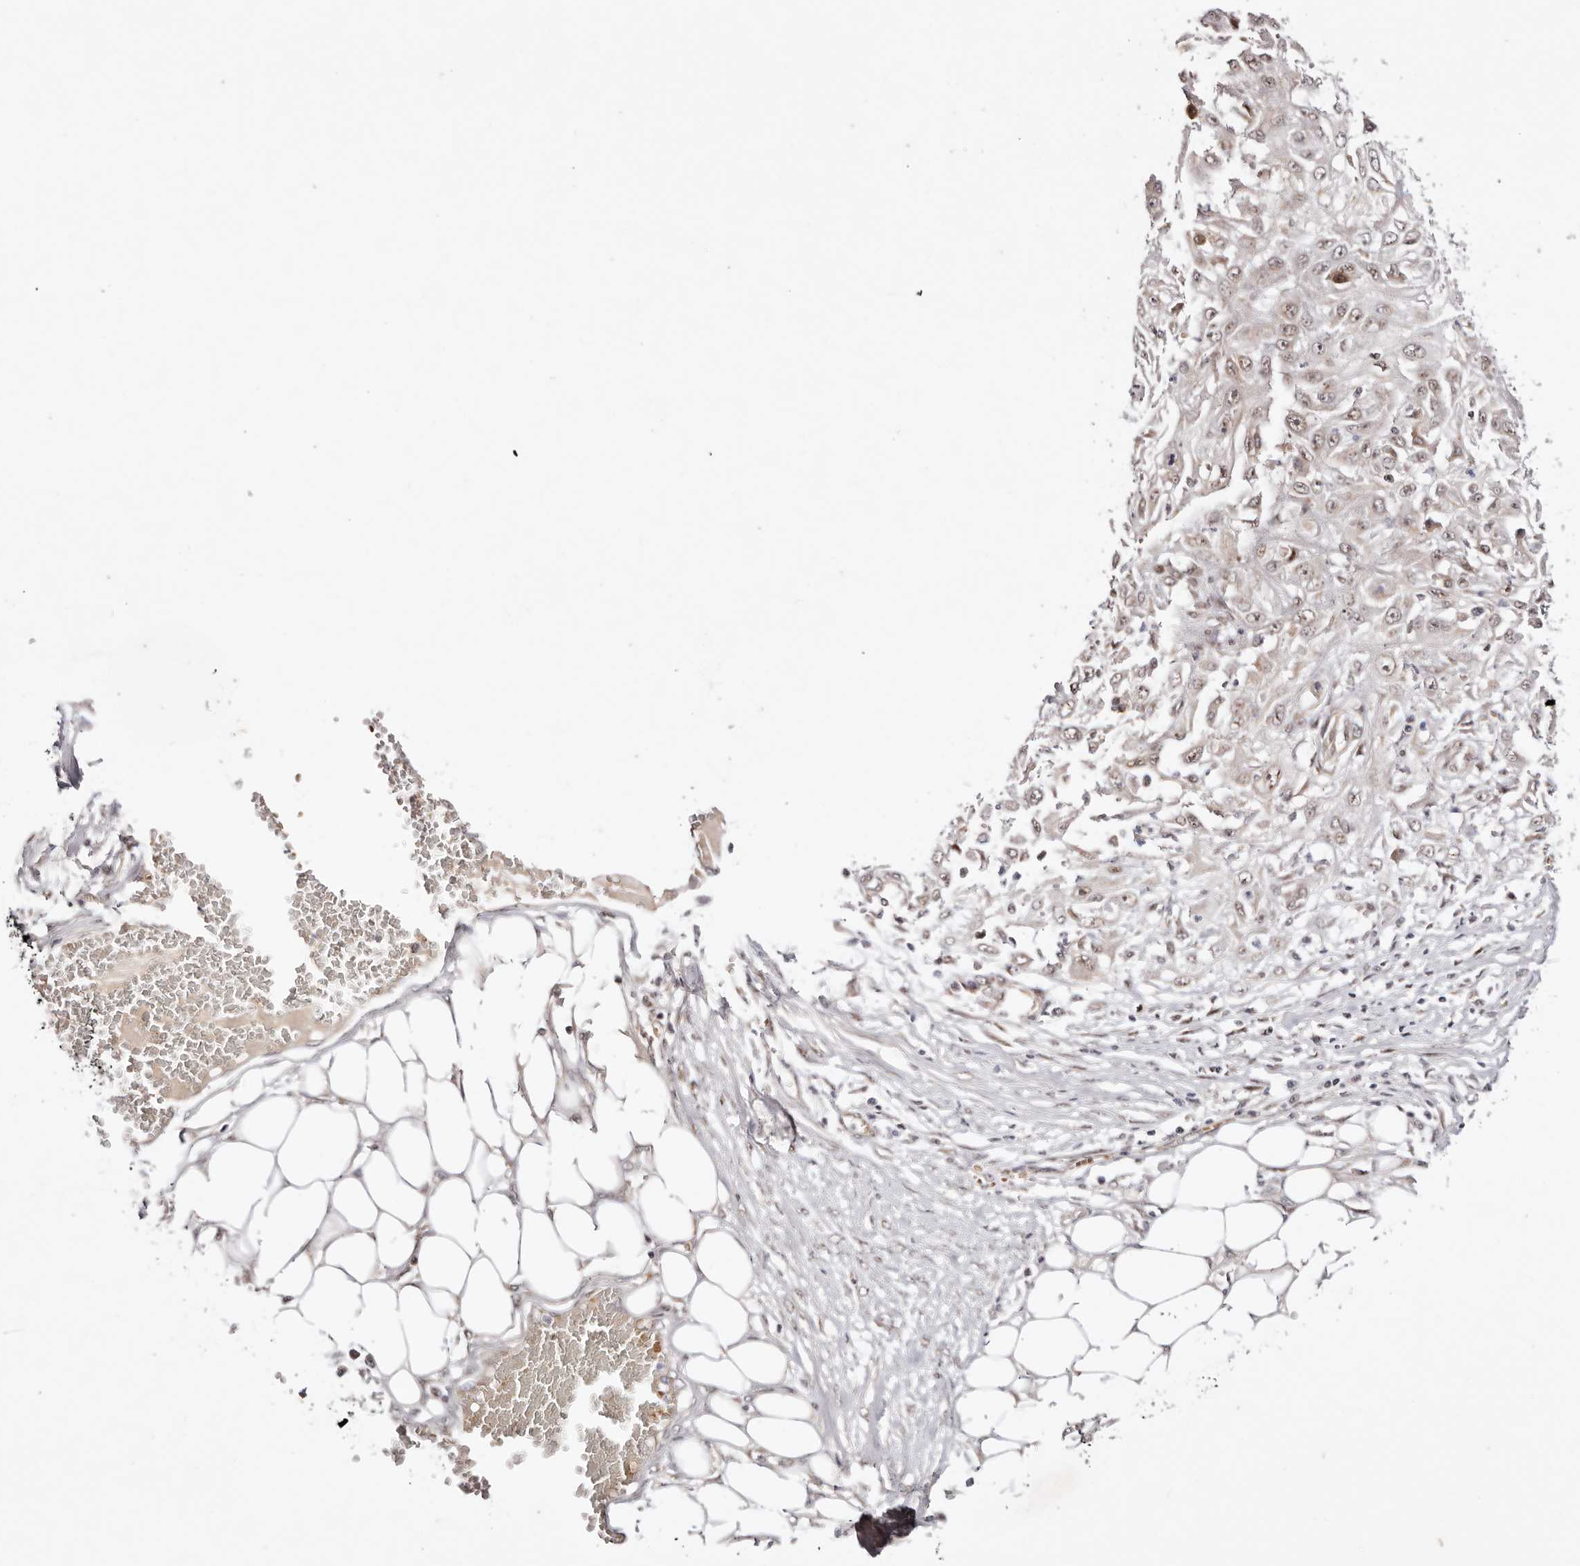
{"staining": {"intensity": "weak", "quantity": ">75%", "location": "nuclear"}, "tissue": "skin cancer", "cell_type": "Tumor cells", "image_type": "cancer", "snomed": [{"axis": "morphology", "description": "Squamous cell carcinoma, NOS"}, {"axis": "morphology", "description": "Squamous cell carcinoma, metastatic, NOS"}, {"axis": "topography", "description": "Skin"}, {"axis": "topography", "description": "Lymph node"}], "caption": "Tumor cells demonstrate weak nuclear expression in approximately >75% of cells in skin cancer (metastatic squamous cell carcinoma).", "gene": "WRN", "patient": {"sex": "male", "age": 75}}